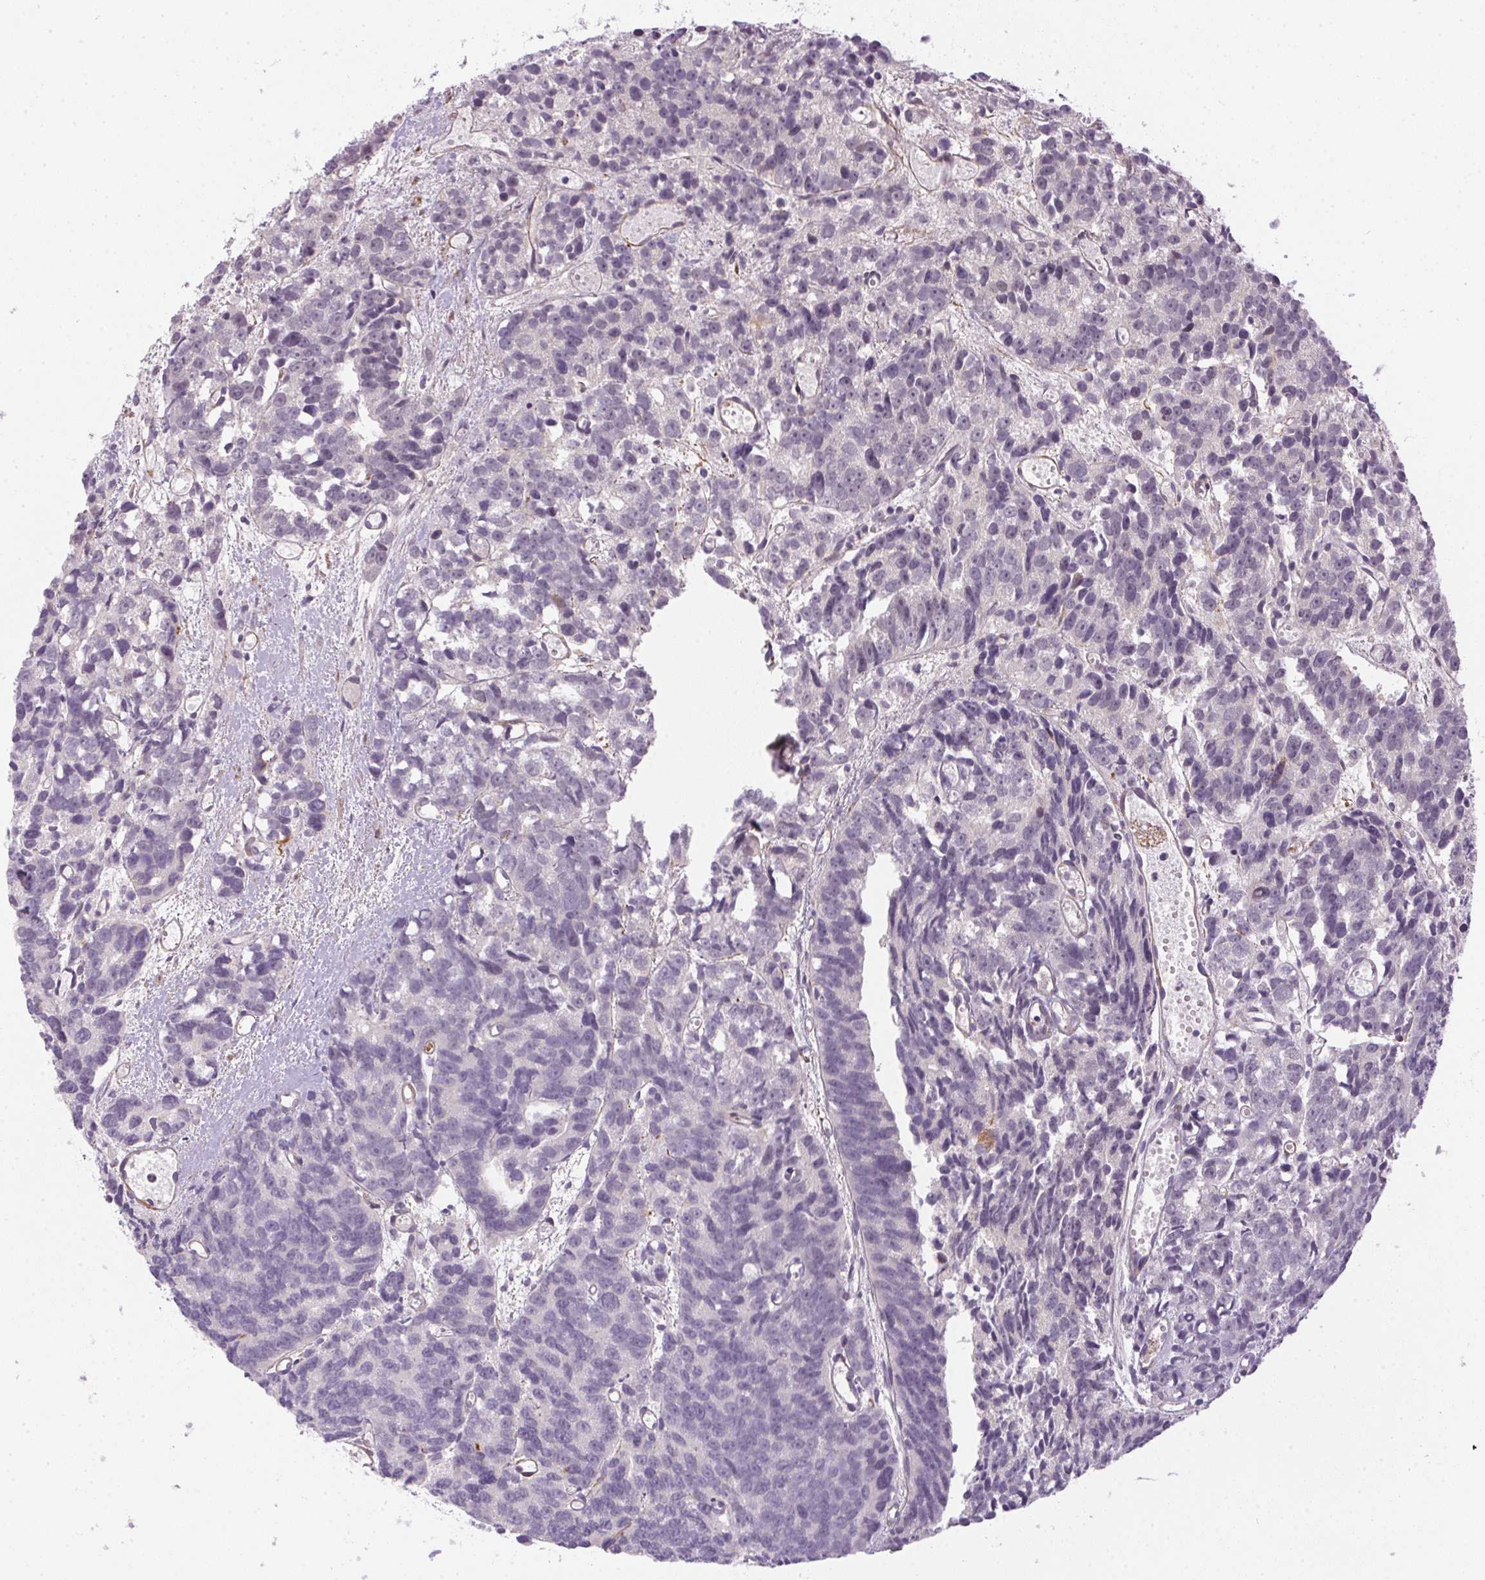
{"staining": {"intensity": "weak", "quantity": "25%-75%", "location": "nuclear"}, "tissue": "prostate cancer", "cell_type": "Tumor cells", "image_type": "cancer", "snomed": [{"axis": "morphology", "description": "Adenocarcinoma, High grade"}, {"axis": "topography", "description": "Prostate"}], "caption": "Tumor cells show low levels of weak nuclear positivity in approximately 25%-75% of cells in adenocarcinoma (high-grade) (prostate).", "gene": "CFAP92", "patient": {"sex": "male", "age": 77}}